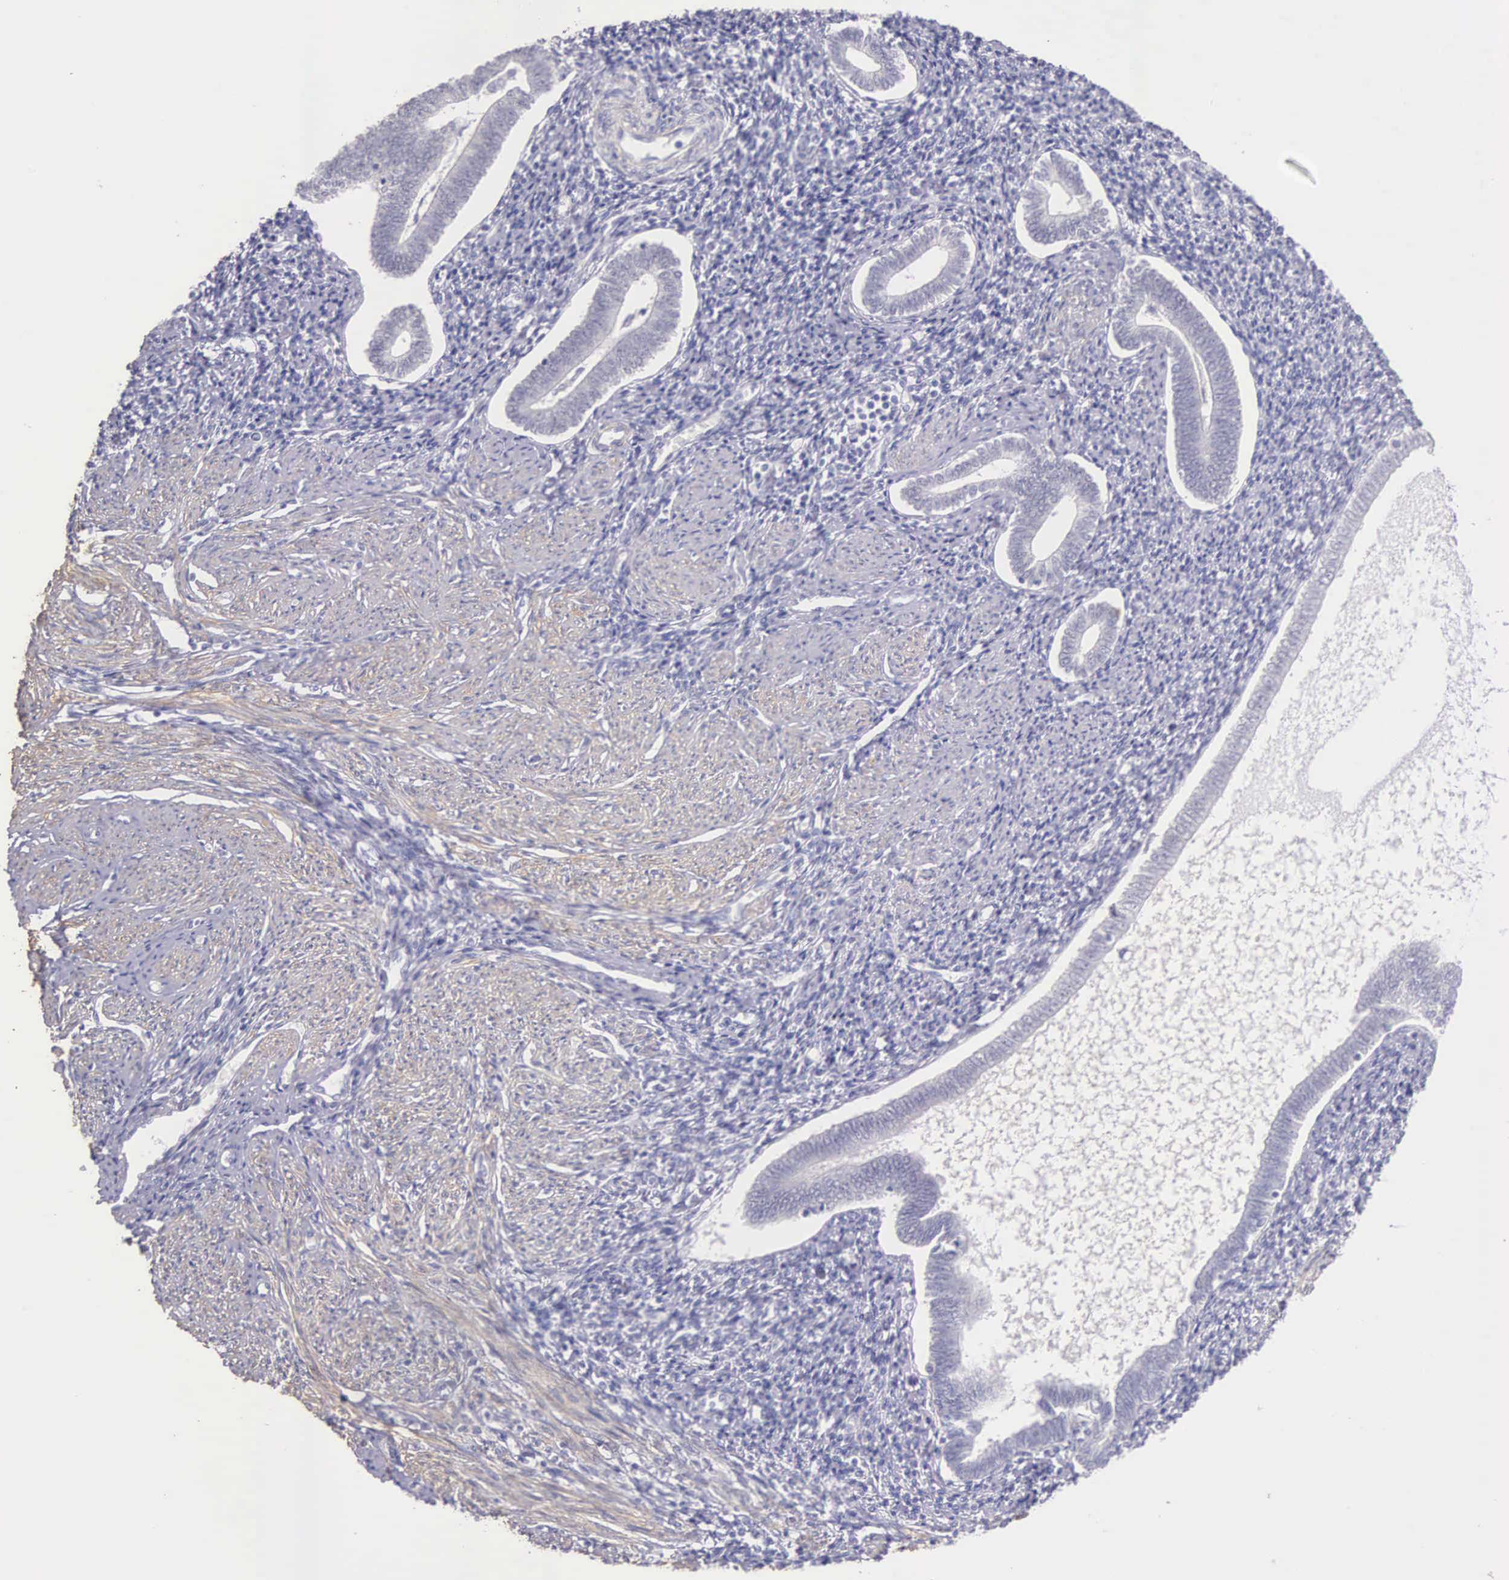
{"staining": {"intensity": "weak", "quantity": "25%-75%", "location": "cytoplasmic/membranous"}, "tissue": "endometrium", "cell_type": "Cells in endometrial stroma", "image_type": "normal", "snomed": [{"axis": "morphology", "description": "Normal tissue, NOS"}, {"axis": "topography", "description": "Endometrium"}], "caption": "Immunohistochemistry (IHC) (DAB) staining of normal endometrium displays weak cytoplasmic/membranous protein staining in approximately 25%-75% of cells in endometrial stroma. (DAB IHC with brightfield microscopy, high magnification).", "gene": "ARFGAP3", "patient": {"sex": "female", "age": 52}}